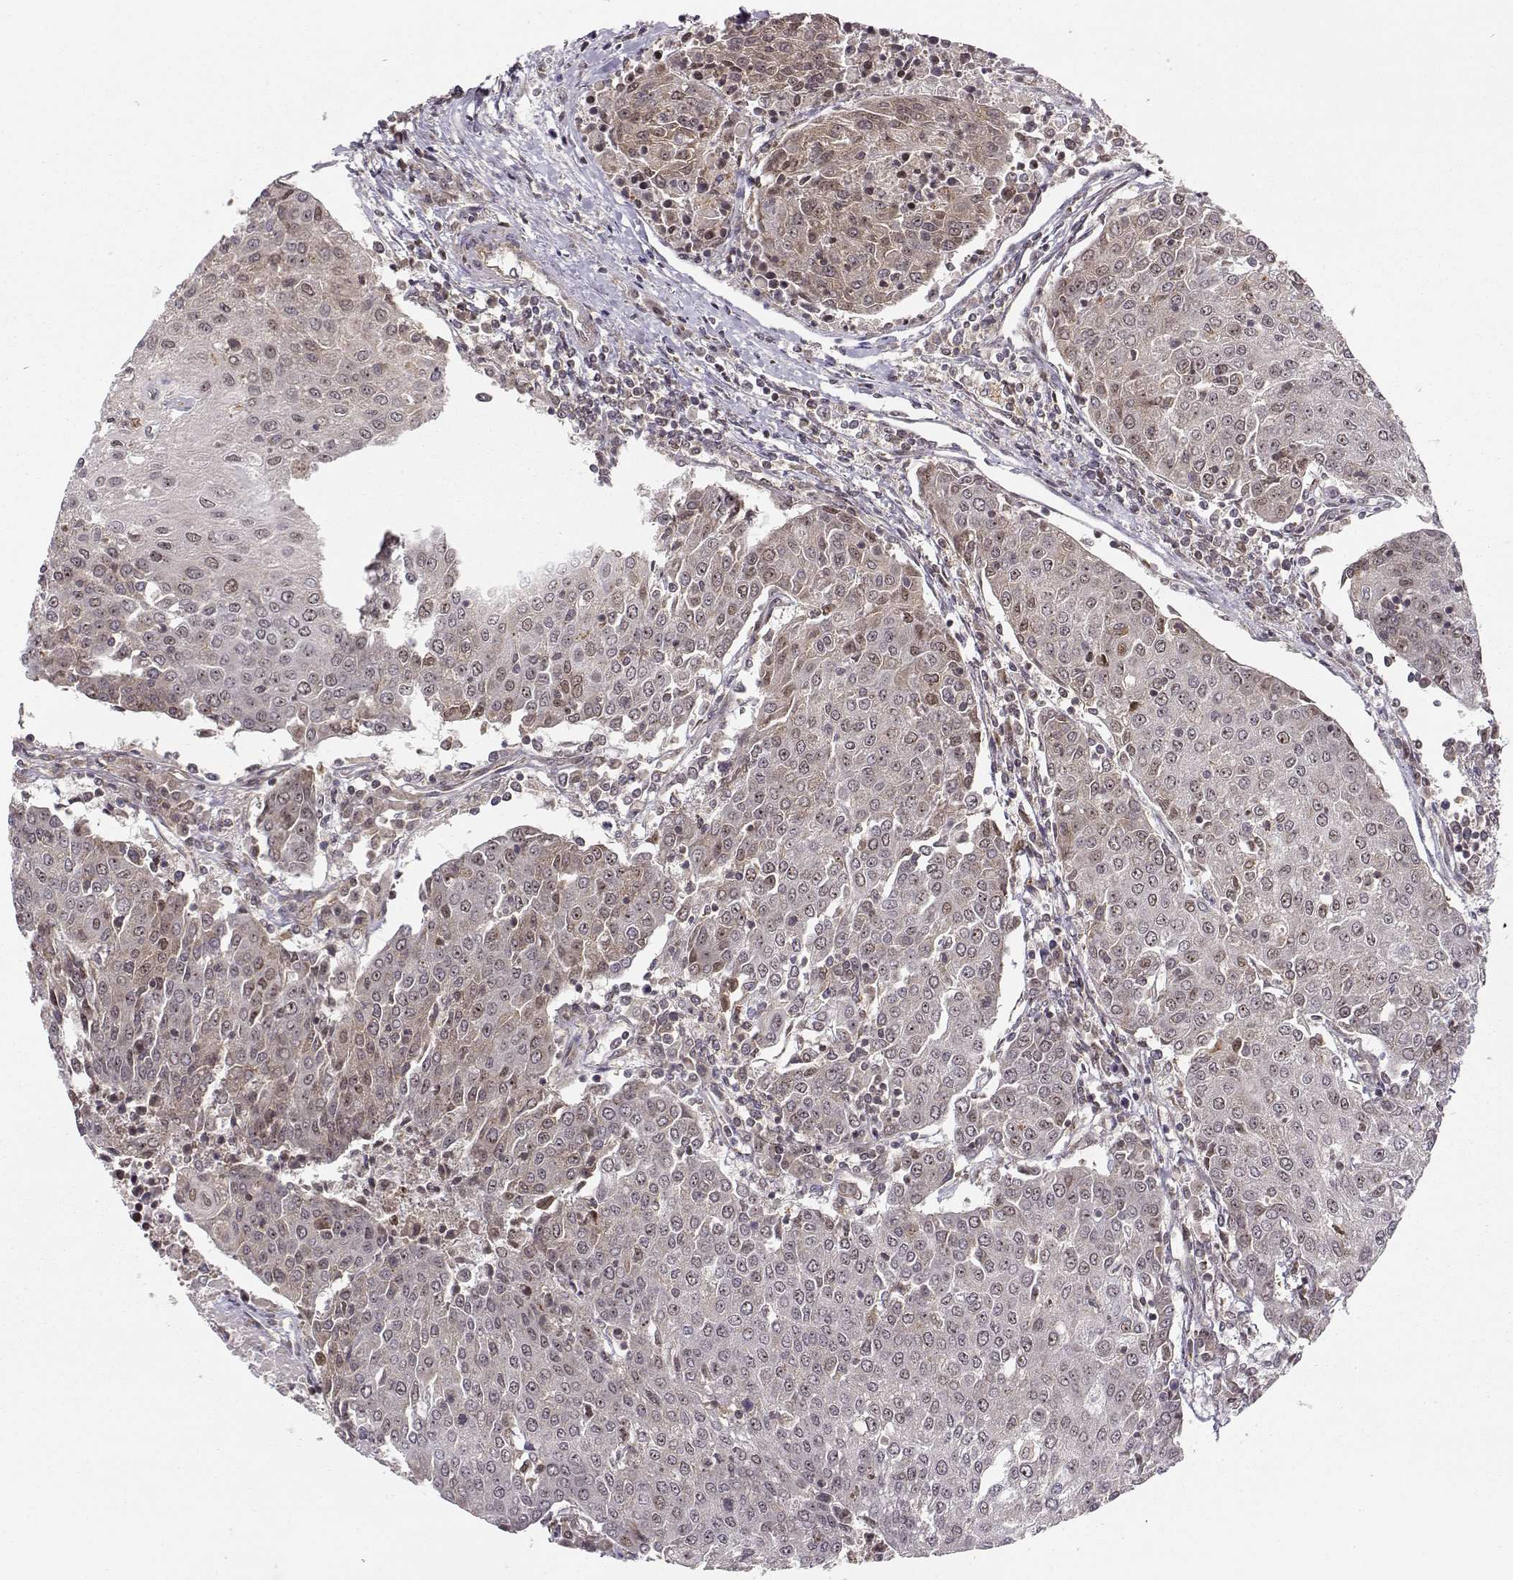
{"staining": {"intensity": "weak", "quantity": "25%-75%", "location": "cytoplasmic/membranous"}, "tissue": "urothelial cancer", "cell_type": "Tumor cells", "image_type": "cancer", "snomed": [{"axis": "morphology", "description": "Urothelial carcinoma, High grade"}, {"axis": "topography", "description": "Urinary bladder"}], "caption": "Brown immunohistochemical staining in human high-grade urothelial carcinoma displays weak cytoplasmic/membranous staining in approximately 25%-75% of tumor cells.", "gene": "CIR1", "patient": {"sex": "female", "age": 85}}